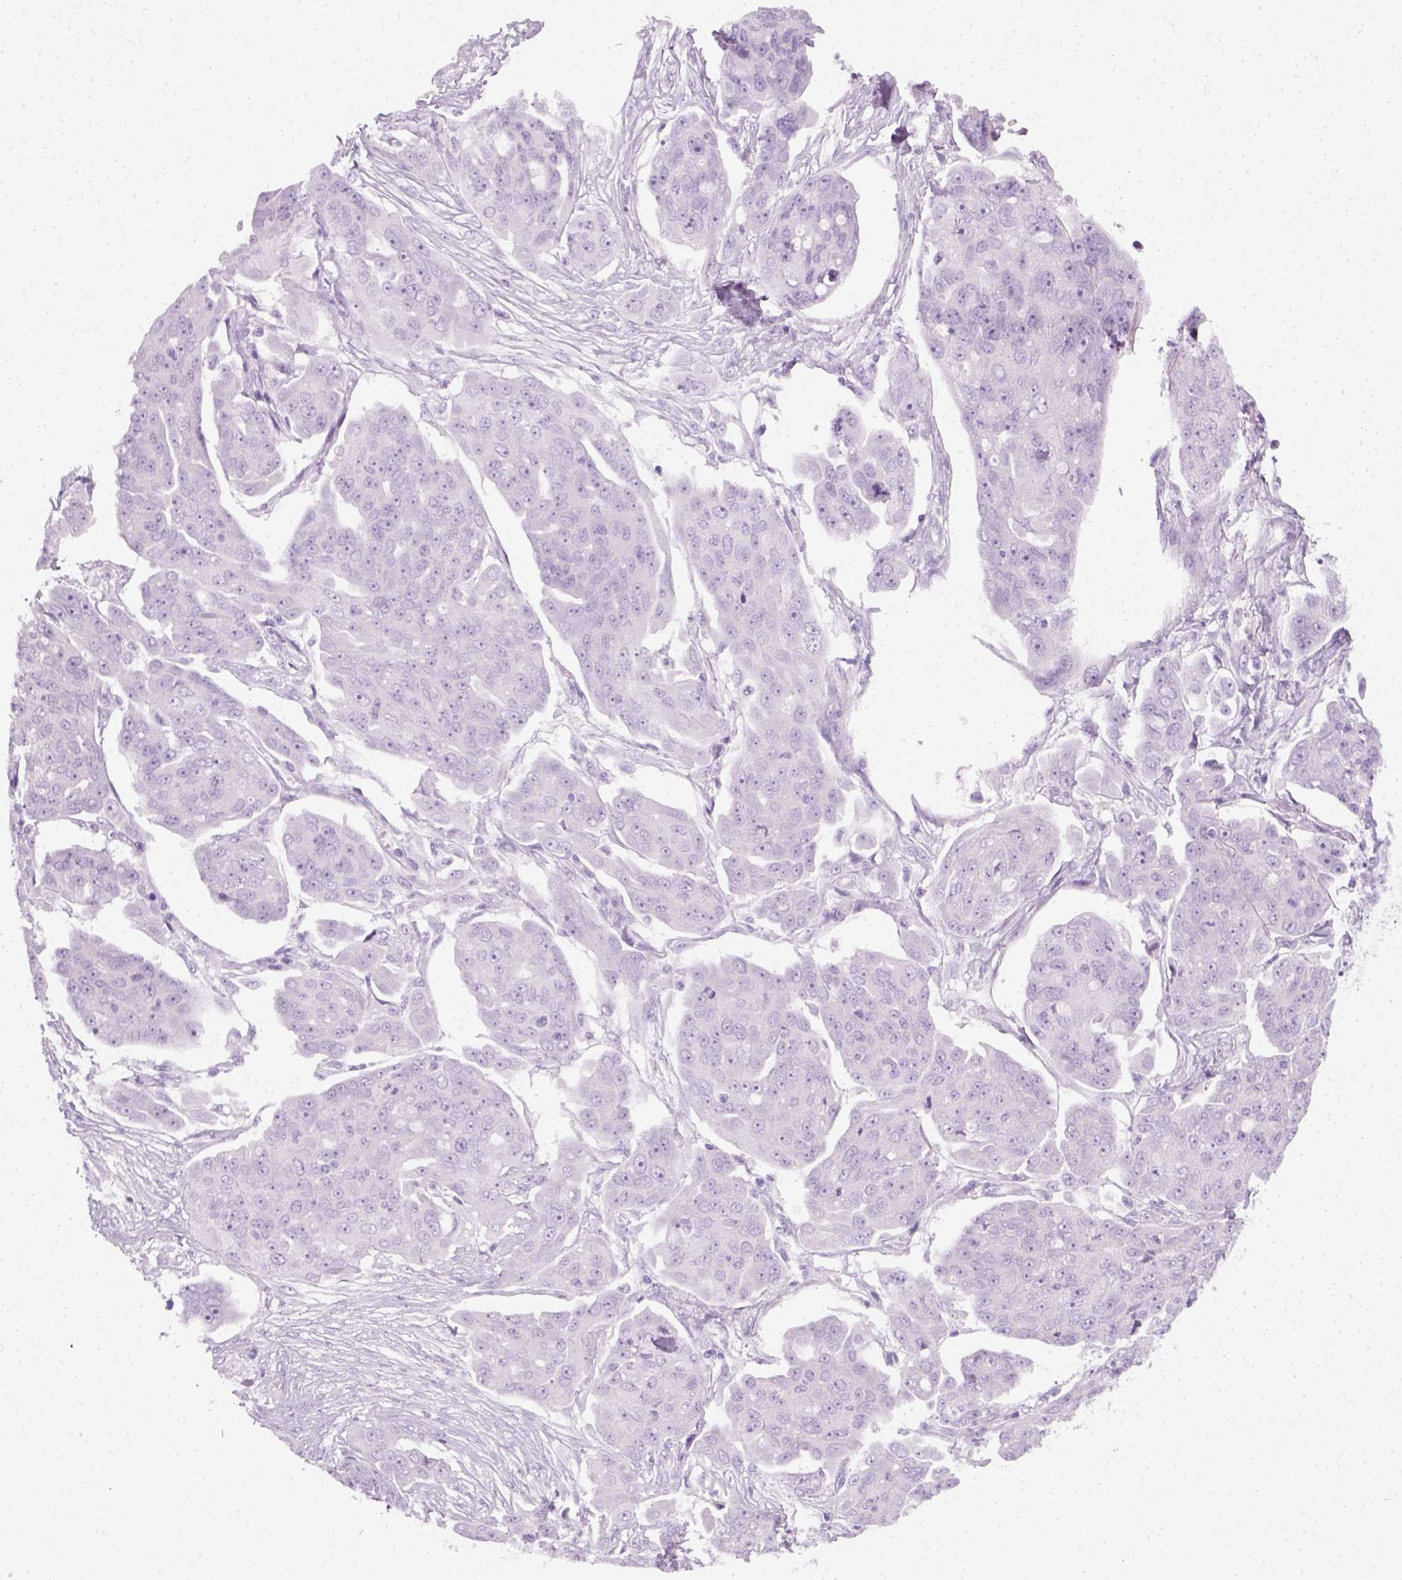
{"staining": {"intensity": "negative", "quantity": "none", "location": "none"}, "tissue": "ovarian cancer", "cell_type": "Tumor cells", "image_type": "cancer", "snomed": [{"axis": "morphology", "description": "Carcinoma, endometroid"}, {"axis": "topography", "description": "Ovary"}], "caption": "Micrograph shows no significant protein expression in tumor cells of ovarian cancer (endometroid carcinoma).", "gene": "SLC12A5", "patient": {"sex": "female", "age": 70}}